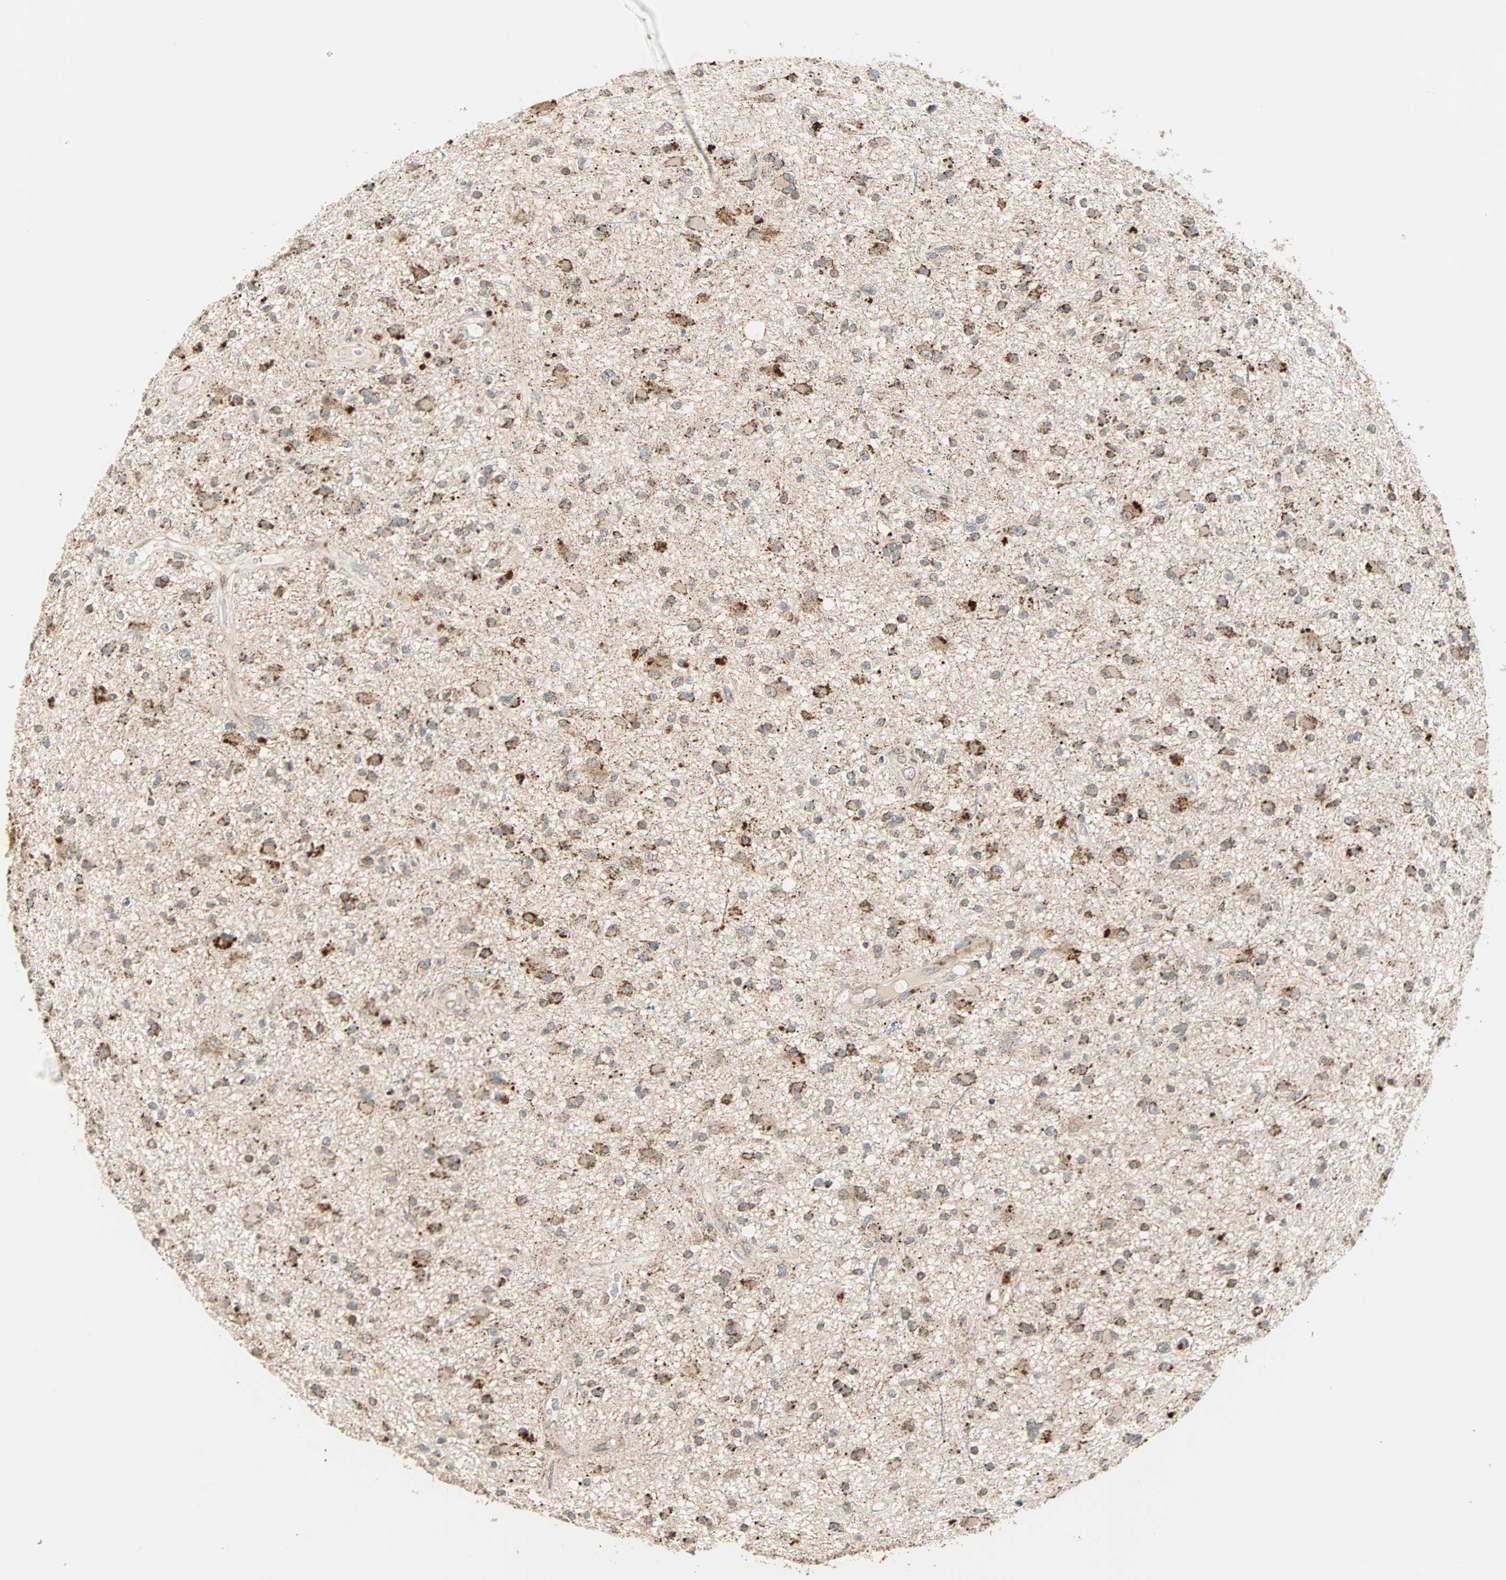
{"staining": {"intensity": "weak", "quantity": "25%-75%", "location": "cytoplasmic/membranous"}, "tissue": "glioma", "cell_type": "Tumor cells", "image_type": "cancer", "snomed": [{"axis": "morphology", "description": "Glioma, malignant, High grade"}, {"axis": "topography", "description": "Brain"}], "caption": "Tumor cells exhibit low levels of weak cytoplasmic/membranous expression in about 25%-75% of cells in human malignant high-grade glioma. Immunohistochemistry stains the protein in brown and the nuclei are stained blue.", "gene": "SPRY4", "patient": {"sex": "male", "age": 33}}